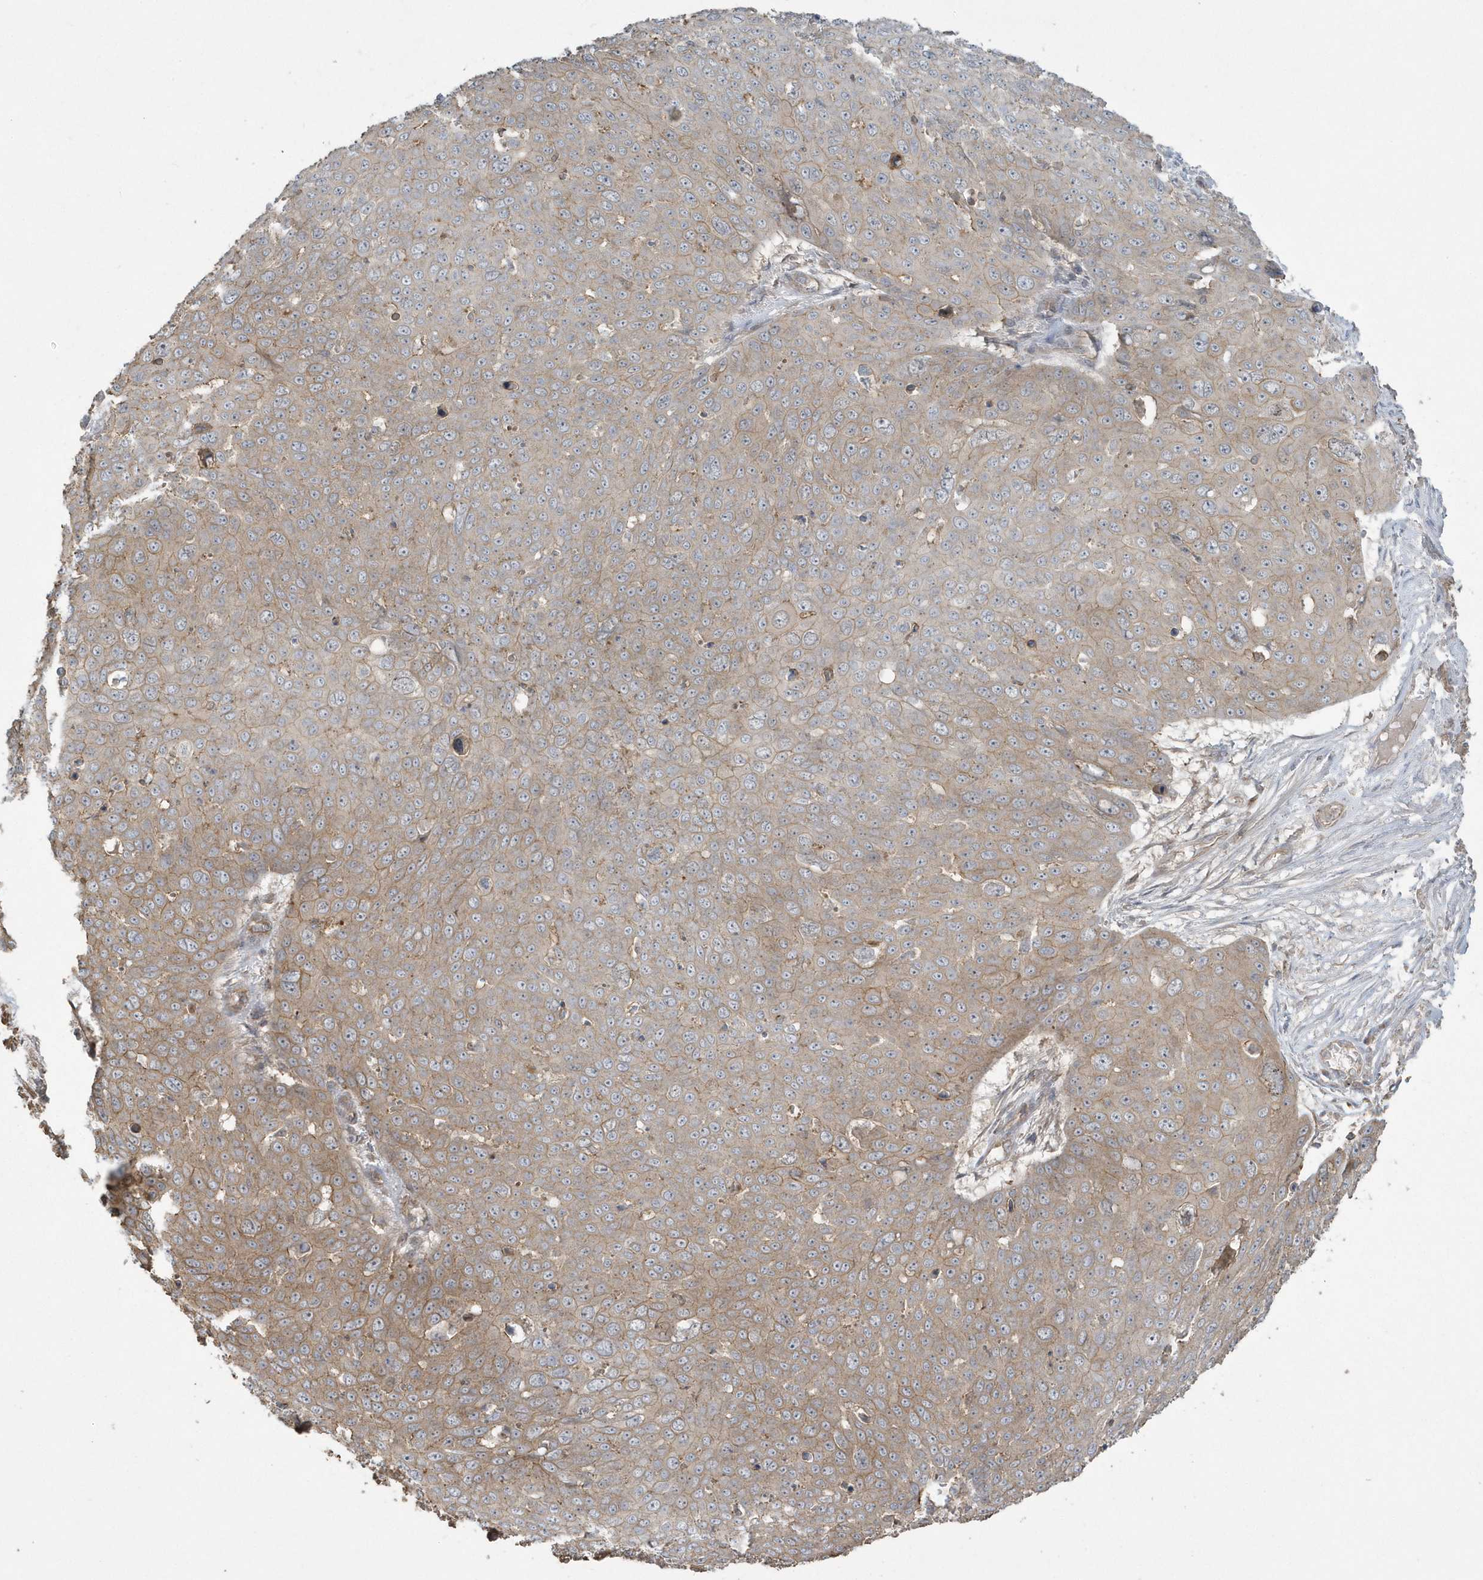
{"staining": {"intensity": "weak", "quantity": "25%-75%", "location": "cytoplasmic/membranous"}, "tissue": "skin cancer", "cell_type": "Tumor cells", "image_type": "cancer", "snomed": [{"axis": "morphology", "description": "Squamous cell carcinoma, NOS"}, {"axis": "topography", "description": "Skin"}], "caption": "The immunohistochemical stain shows weak cytoplasmic/membranous expression in tumor cells of skin squamous cell carcinoma tissue.", "gene": "ARMC8", "patient": {"sex": "male", "age": 71}}